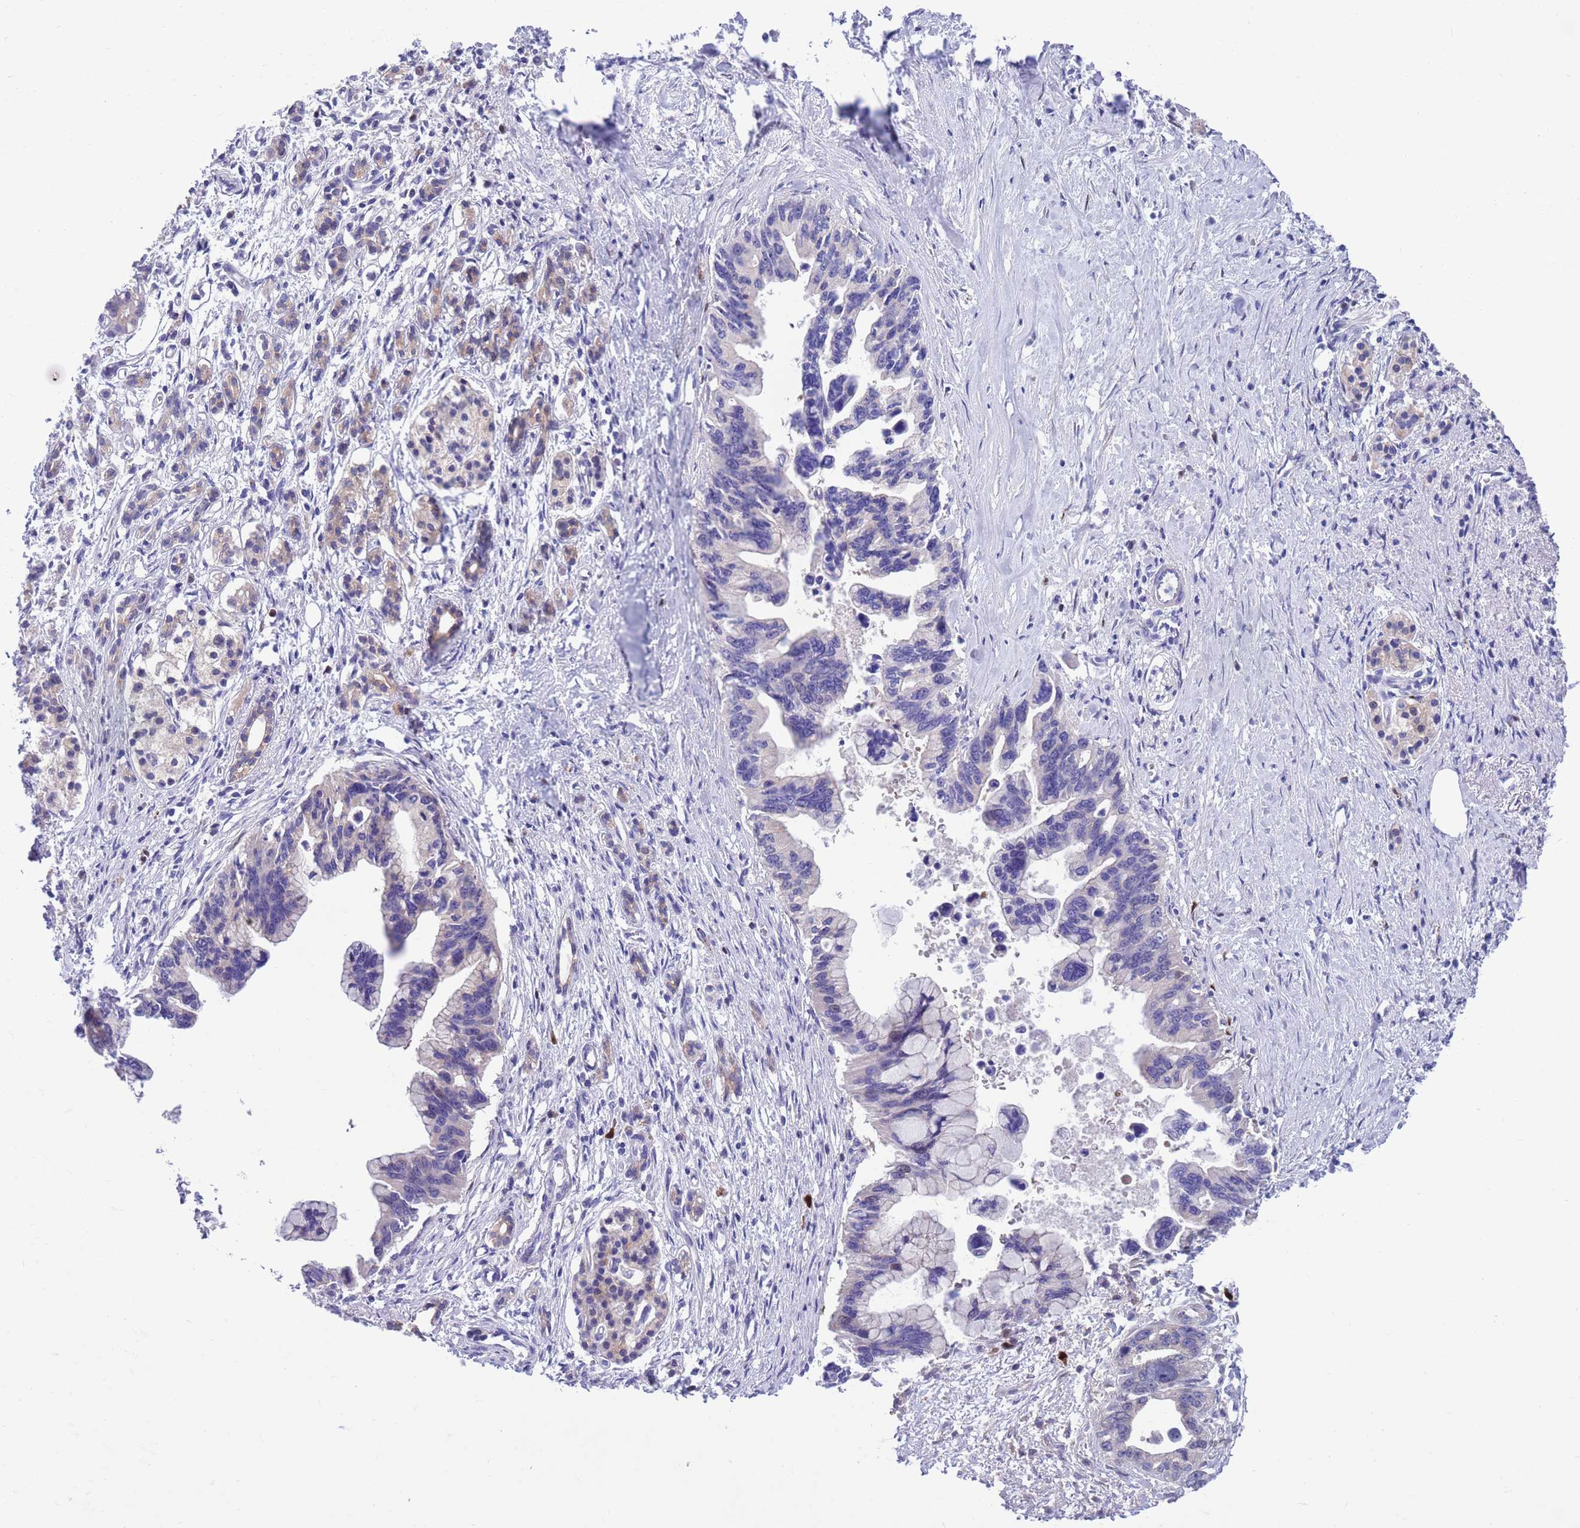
{"staining": {"intensity": "negative", "quantity": "none", "location": "none"}, "tissue": "pancreatic cancer", "cell_type": "Tumor cells", "image_type": "cancer", "snomed": [{"axis": "morphology", "description": "Adenocarcinoma, NOS"}, {"axis": "topography", "description": "Pancreas"}], "caption": "This is a histopathology image of immunohistochemistry staining of pancreatic cancer, which shows no expression in tumor cells.", "gene": "KLHL29", "patient": {"sex": "female", "age": 83}}